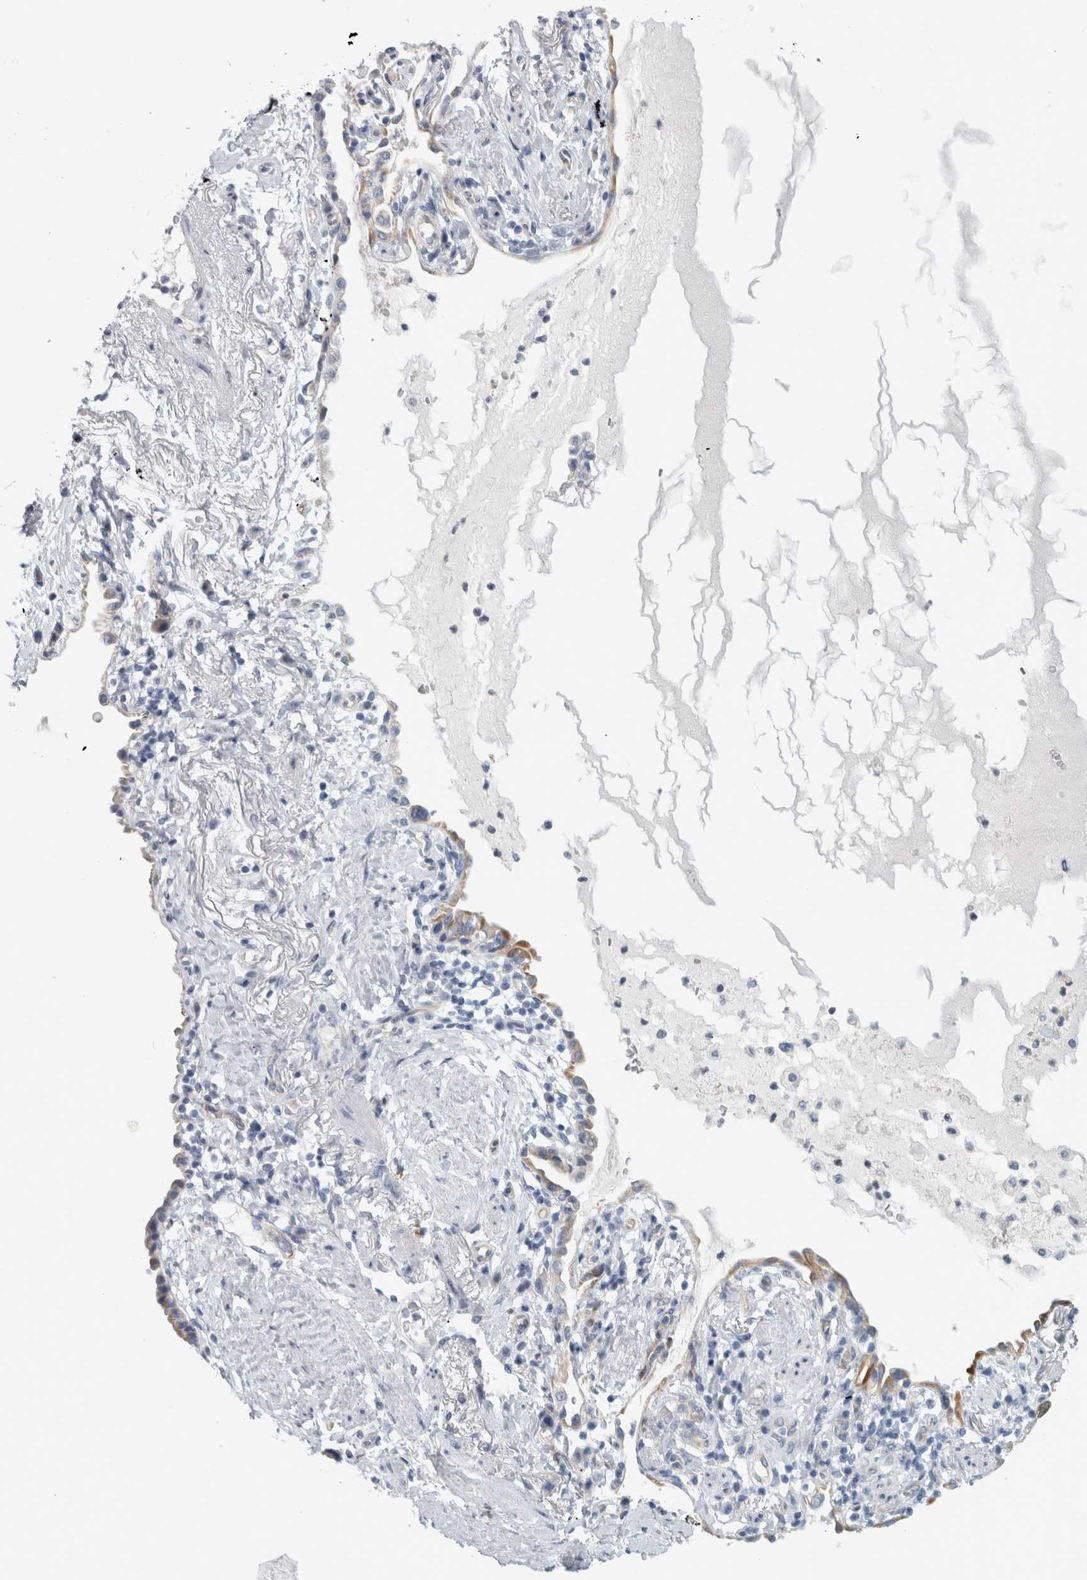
{"staining": {"intensity": "weak", "quantity": "<25%", "location": "cytoplasmic/membranous"}, "tissue": "lung cancer", "cell_type": "Tumor cells", "image_type": "cancer", "snomed": [{"axis": "morphology", "description": "Adenocarcinoma, NOS"}, {"axis": "topography", "description": "Lung"}], "caption": "This is a micrograph of immunohistochemistry staining of lung adenocarcinoma, which shows no positivity in tumor cells.", "gene": "B3GNT3", "patient": {"sex": "female", "age": 70}}